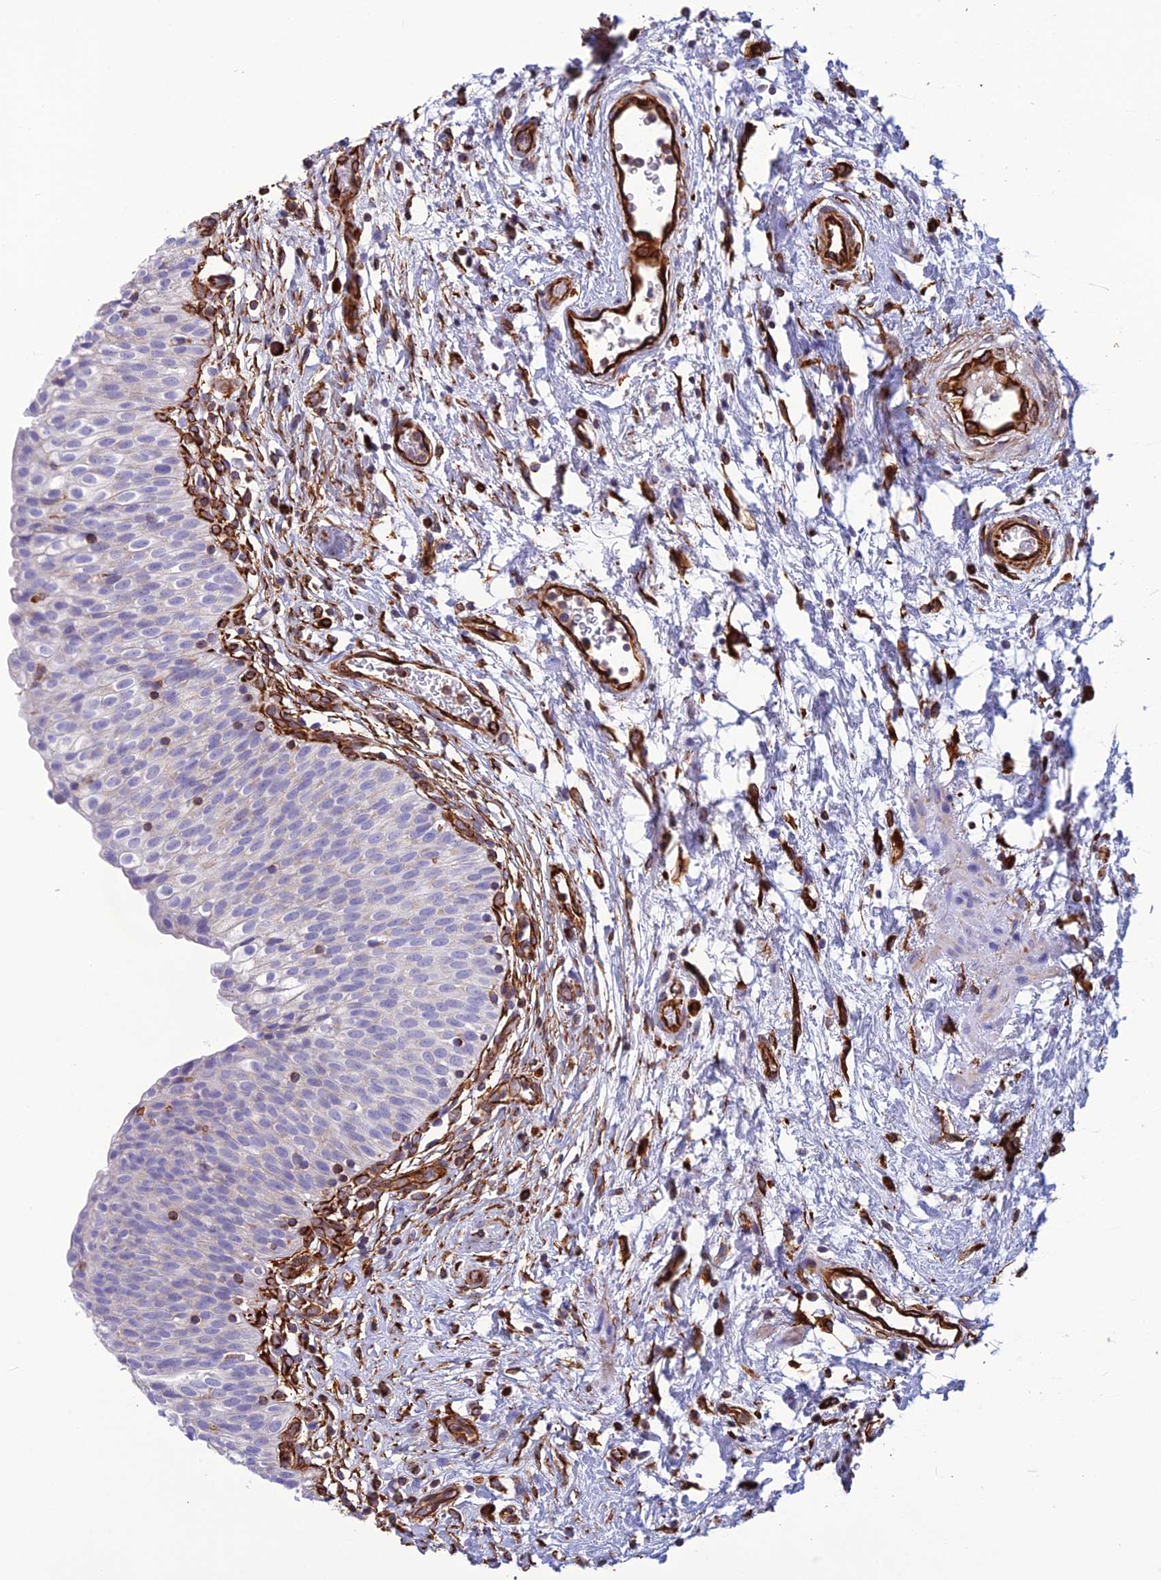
{"staining": {"intensity": "negative", "quantity": "none", "location": "none"}, "tissue": "urinary bladder", "cell_type": "Urothelial cells", "image_type": "normal", "snomed": [{"axis": "morphology", "description": "Normal tissue, NOS"}, {"axis": "topography", "description": "Urinary bladder"}], "caption": "Protein analysis of benign urinary bladder exhibits no significant staining in urothelial cells. (DAB (3,3'-diaminobenzidine) immunohistochemistry (IHC), high magnification).", "gene": "FBXL20", "patient": {"sex": "male", "age": 55}}